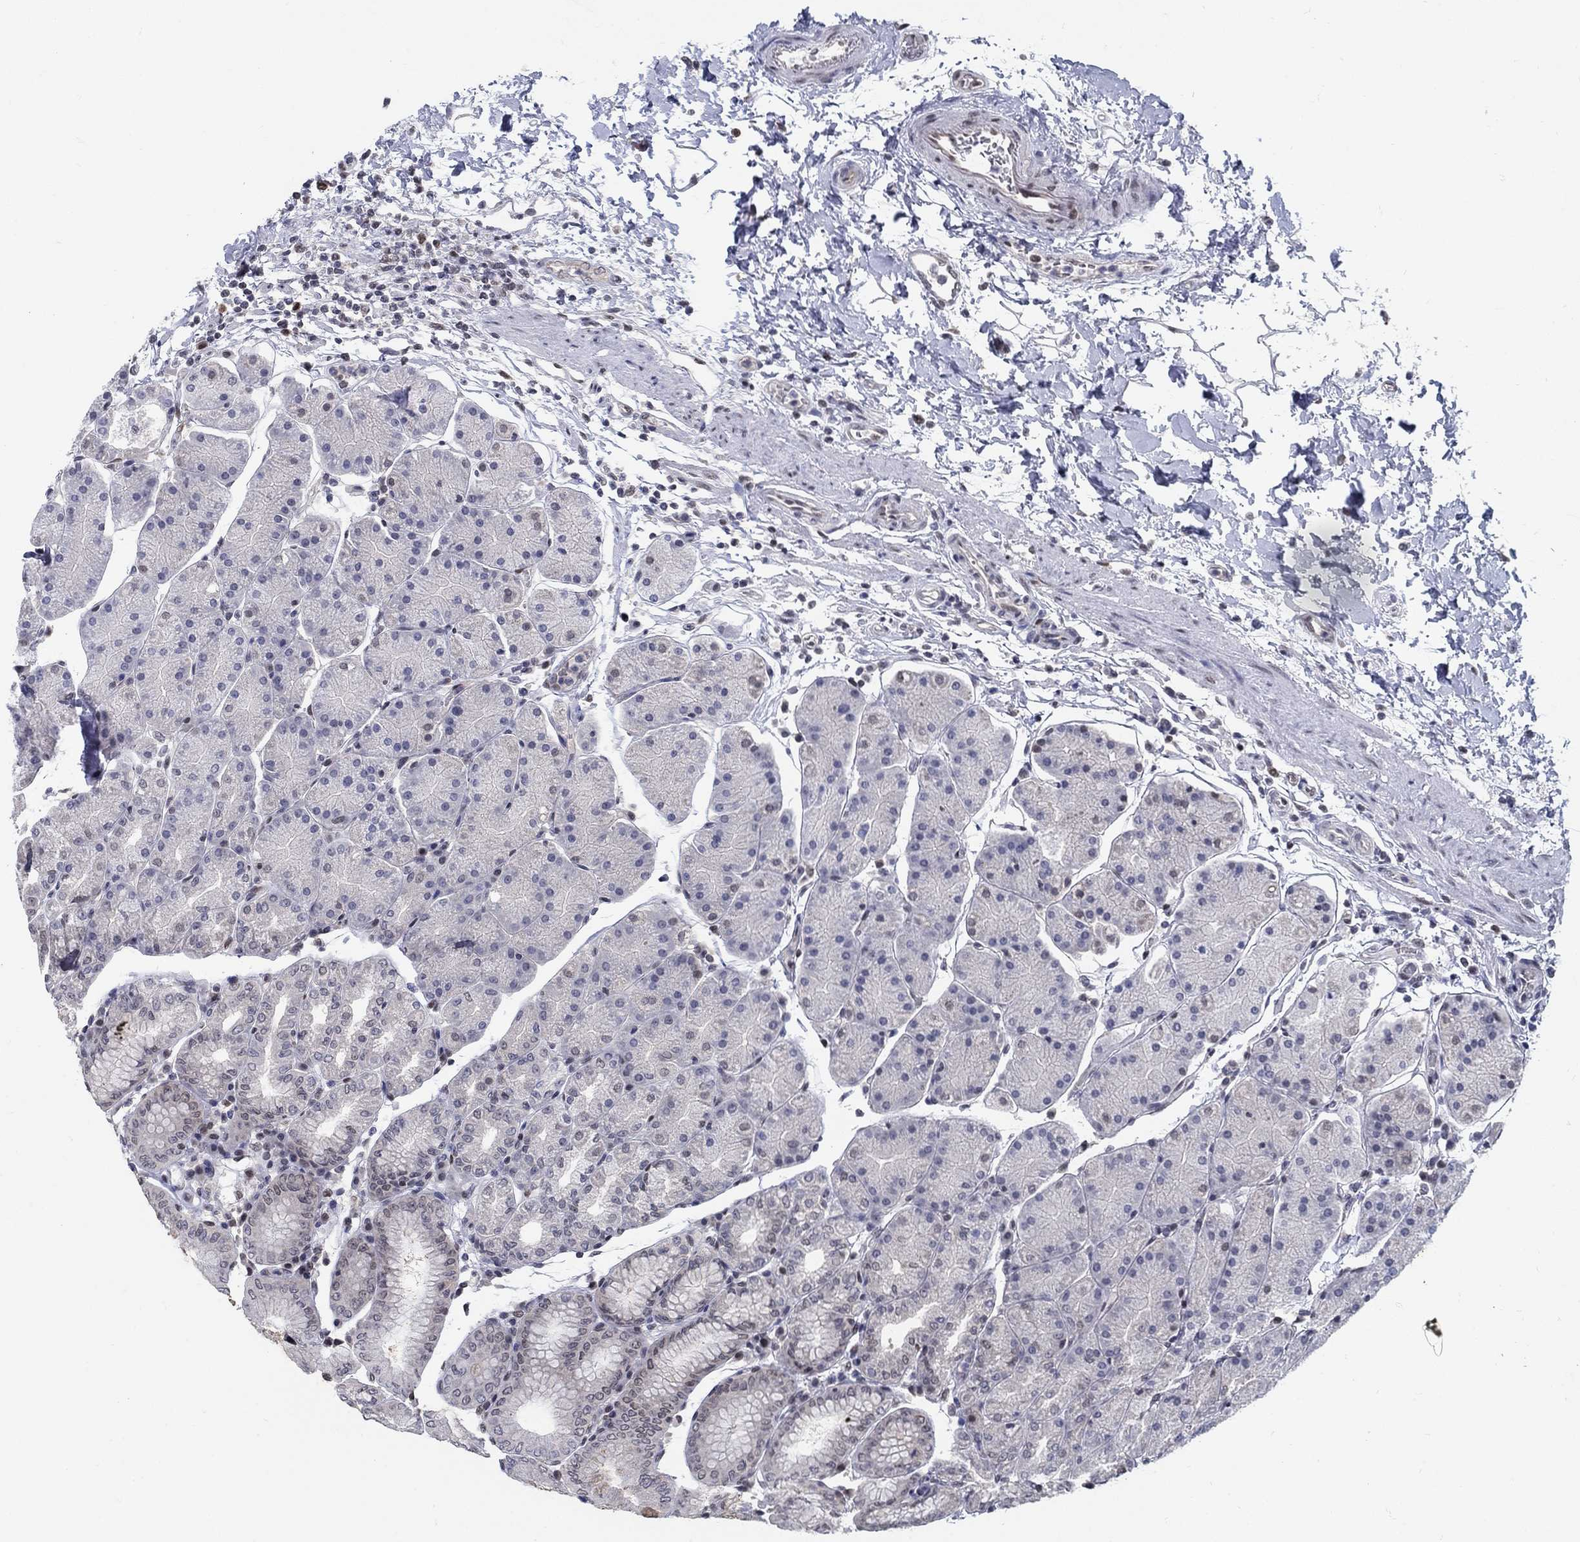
{"staining": {"intensity": "moderate", "quantity": "<25%", "location": "nuclear"}, "tissue": "stomach", "cell_type": "Glandular cells", "image_type": "normal", "snomed": [{"axis": "morphology", "description": "Normal tissue, NOS"}, {"axis": "topography", "description": "Stomach"}], "caption": "Stomach stained for a protein (brown) reveals moderate nuclear positive expression in approximately <25% of glandular cells.", "gene": "CENPE", "patient": {"sex": "male", "age": 54}}